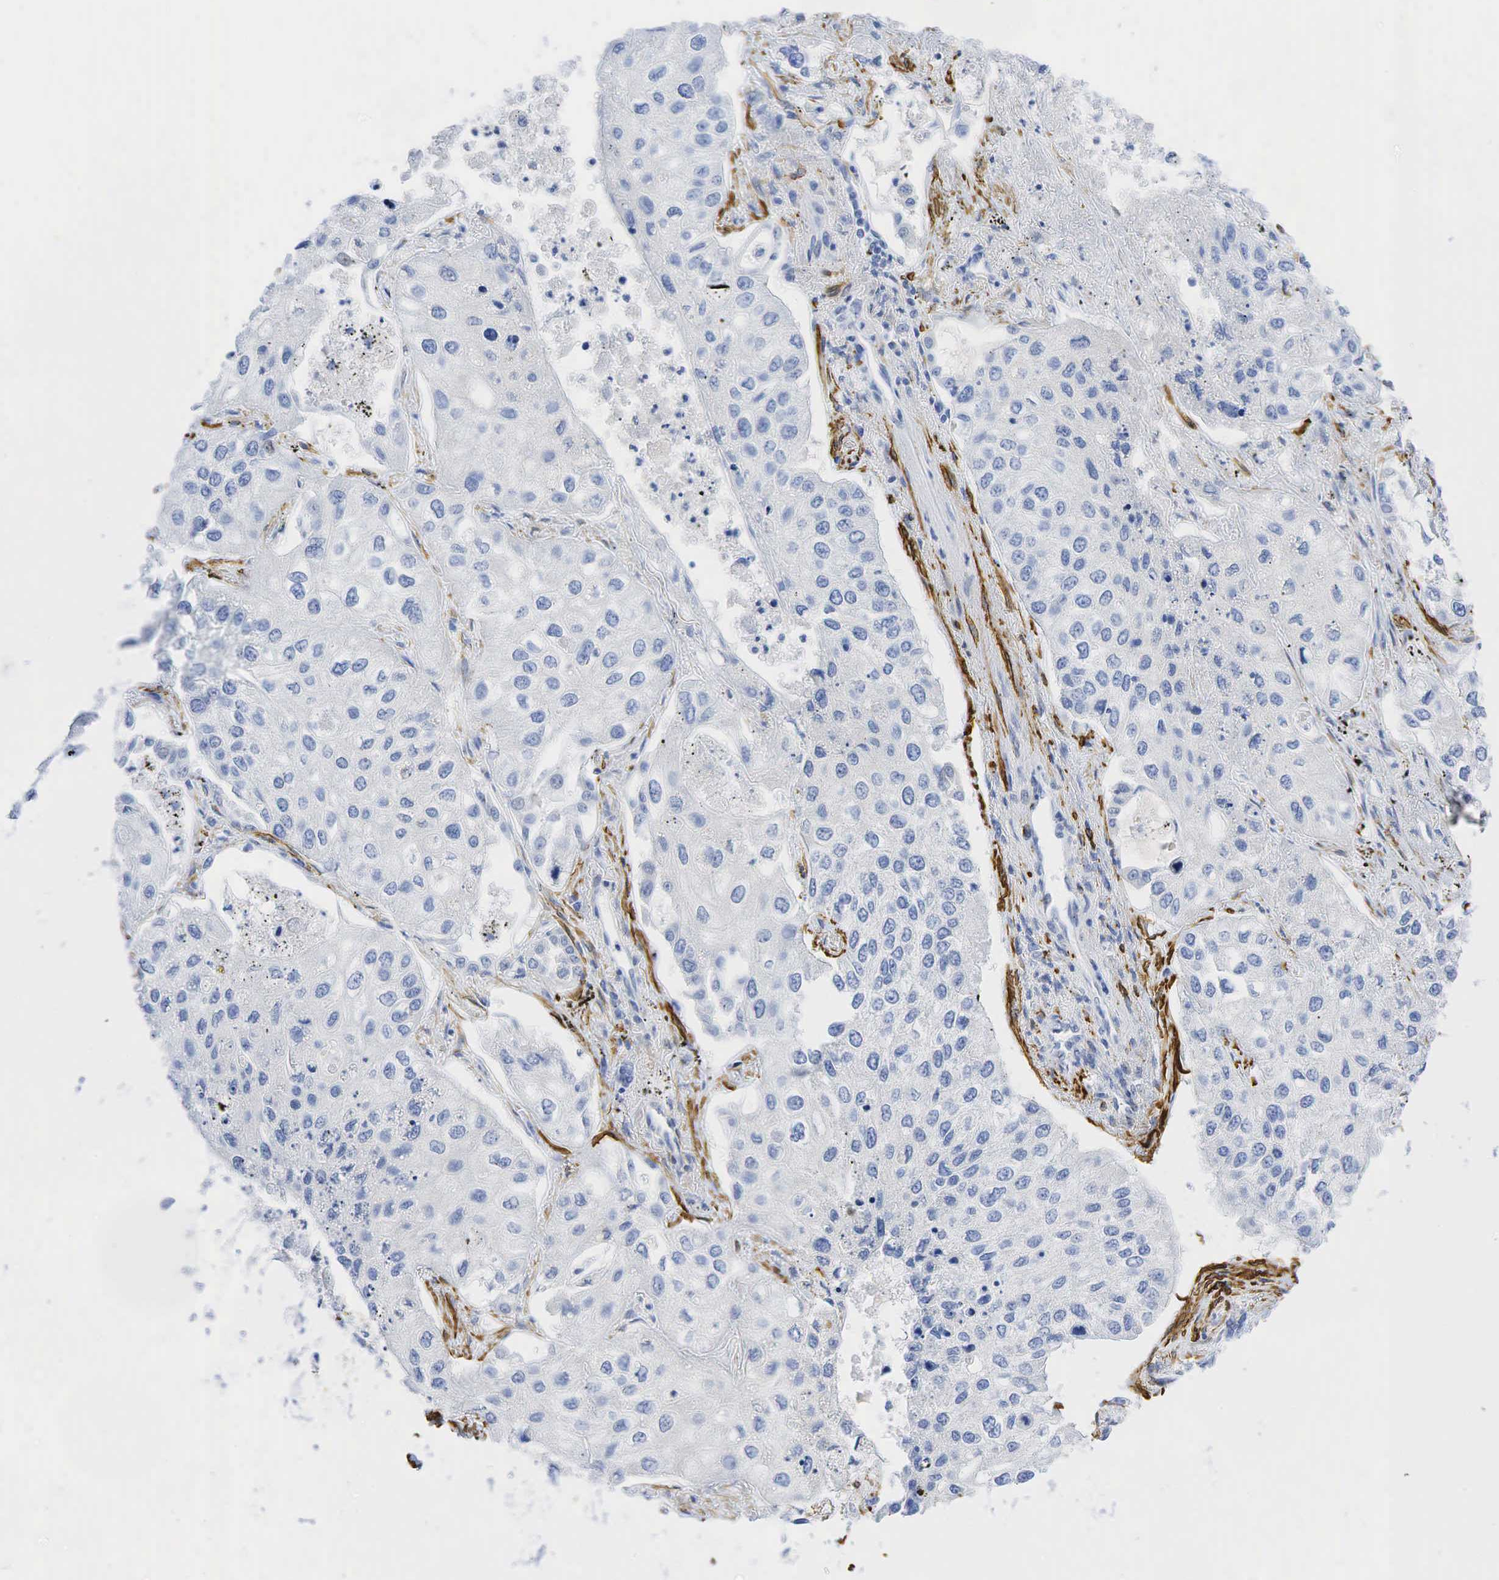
{"staining": {"intensity": "negative", "quantity": "none", "location": "none"}, "tissue": "lung cancer", "cell_type": "Tumor cells", "image_type": "cancer", "snomed": [{"axis": "morphology", "description": "Squamous cell carcinoma, NOS"}, {"axis": "topography", "description": "Lung"}], "caption": "Immunohistochemistry (IHC) image of human lung cancer stained for a protein (brown), which reveals no positivity in tumor cells. Brightfield microscopy of immunohistochemistry stained with DAB (3,3'-diaminobenzidine) (brown) and hematoxylin (blue), captured at high magnification.", "gene": "ACTA1", "patient": {"sex": "male", "age": 75}}